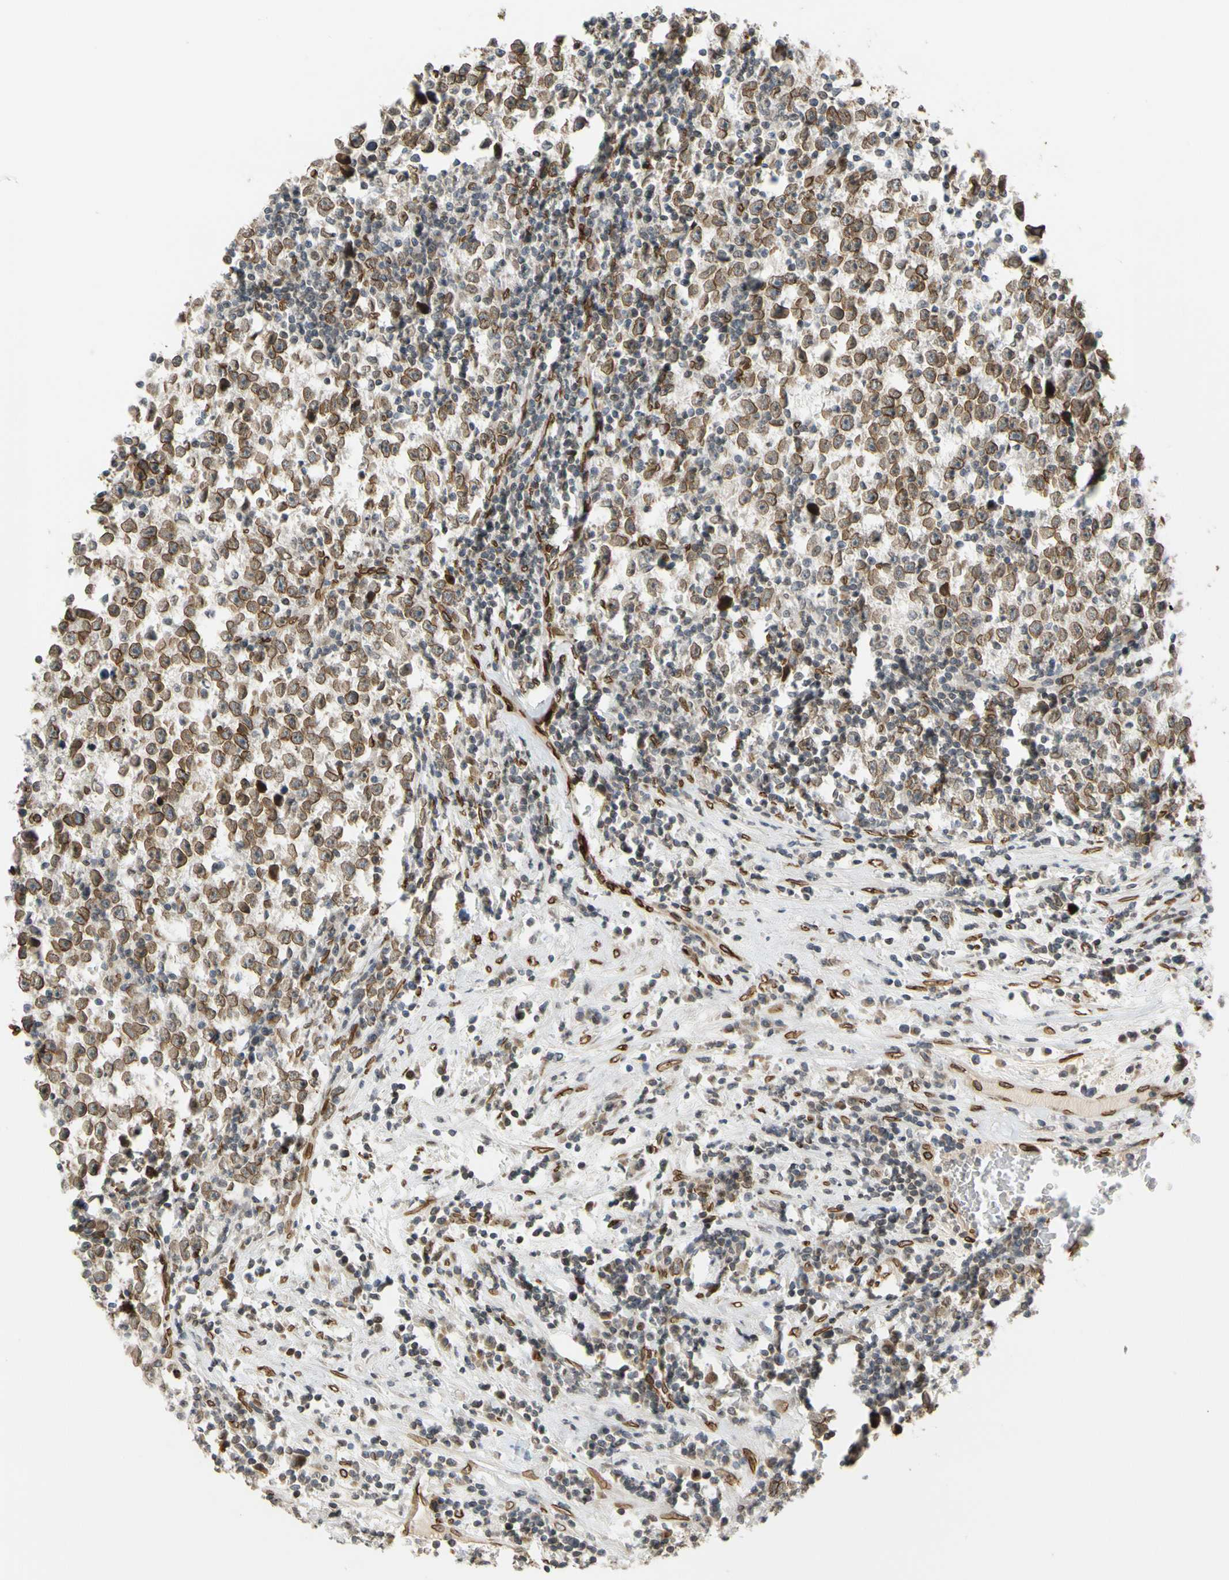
{"staining": {"intensity": "moderate", "quantity": ">75%", "location": "cytoplasmic/membranous,nuclear"}, "tissue": "testis cancer", "cell_type": "Tumor cells", "image_type": "cancer", "snomed": [{"axis": "morphology", "description": "Seminoma, NOS"}, {"axis": "topography", "description": "Testis"}], "caption": "The immunohistochemical stain labels moderate cytoplasmic/membranous and nuclear expression in tumor cells of testis cancer tissue.", "gene": "SUN1", "patient": {"sex": "male", "age": 43}}